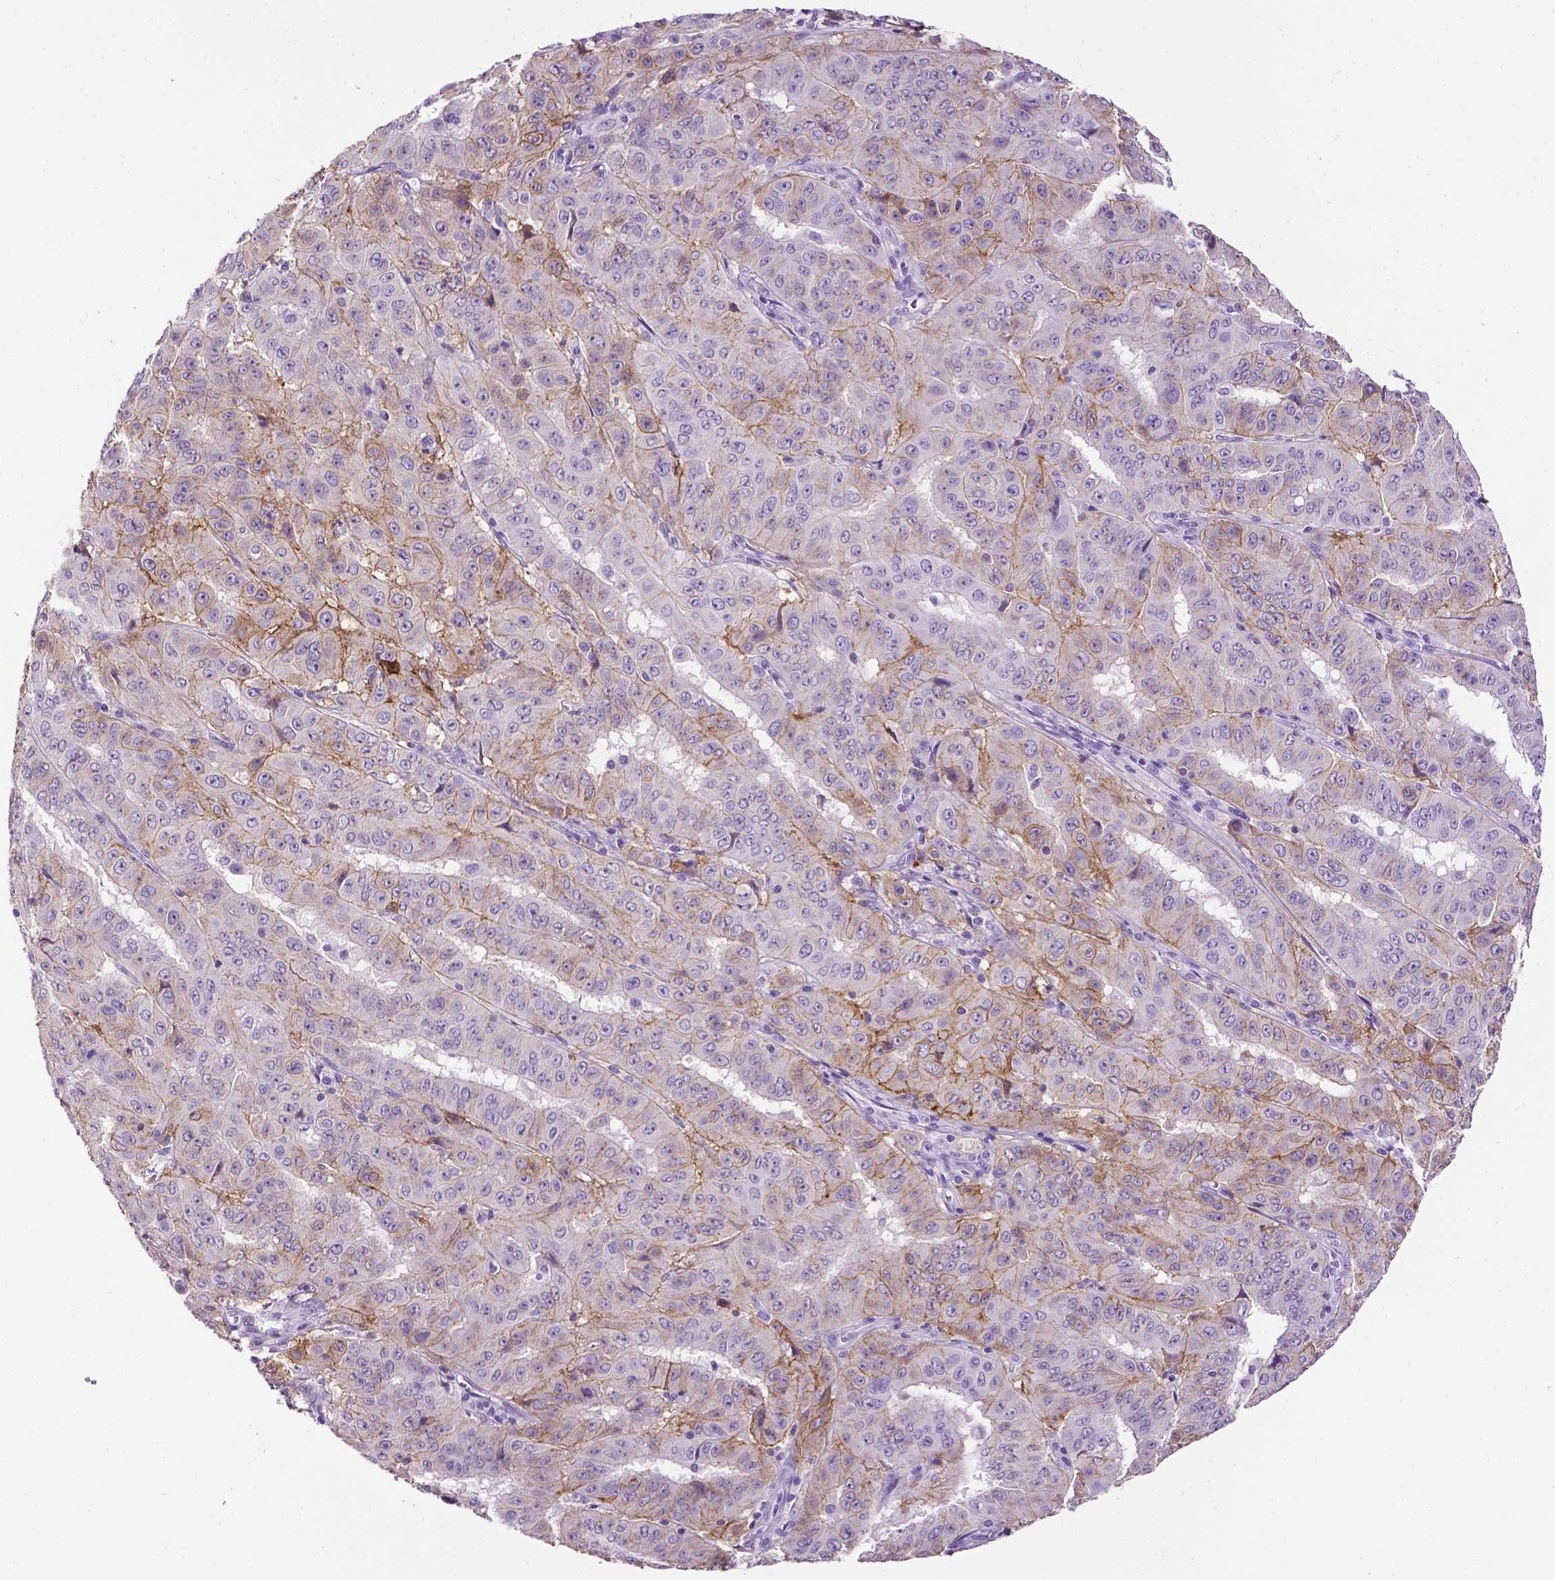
{"staining": {"intensity": "moderate", "quantity": "25%-75%", "location": "cytoplasmic/membranous"}, "tissue": "pancreatic cancer", "cell_type": "Tumor cells", "image_type": "cancer", "snomed": [{"axis": "morphology", "description": "Adenocarcinoma, NOS"}, {"axis": "topography", "description": "Pancreas"}], "caption": "Moderate cytoplasmic/membranous staining for a protein is identified in approximately 25%-75% of tumor cells of adenocarcinoma (pancreatic) using immunohistochemistry.", "gene": "TACSTD2", "patient": {"sex": "male", "age": 63}}